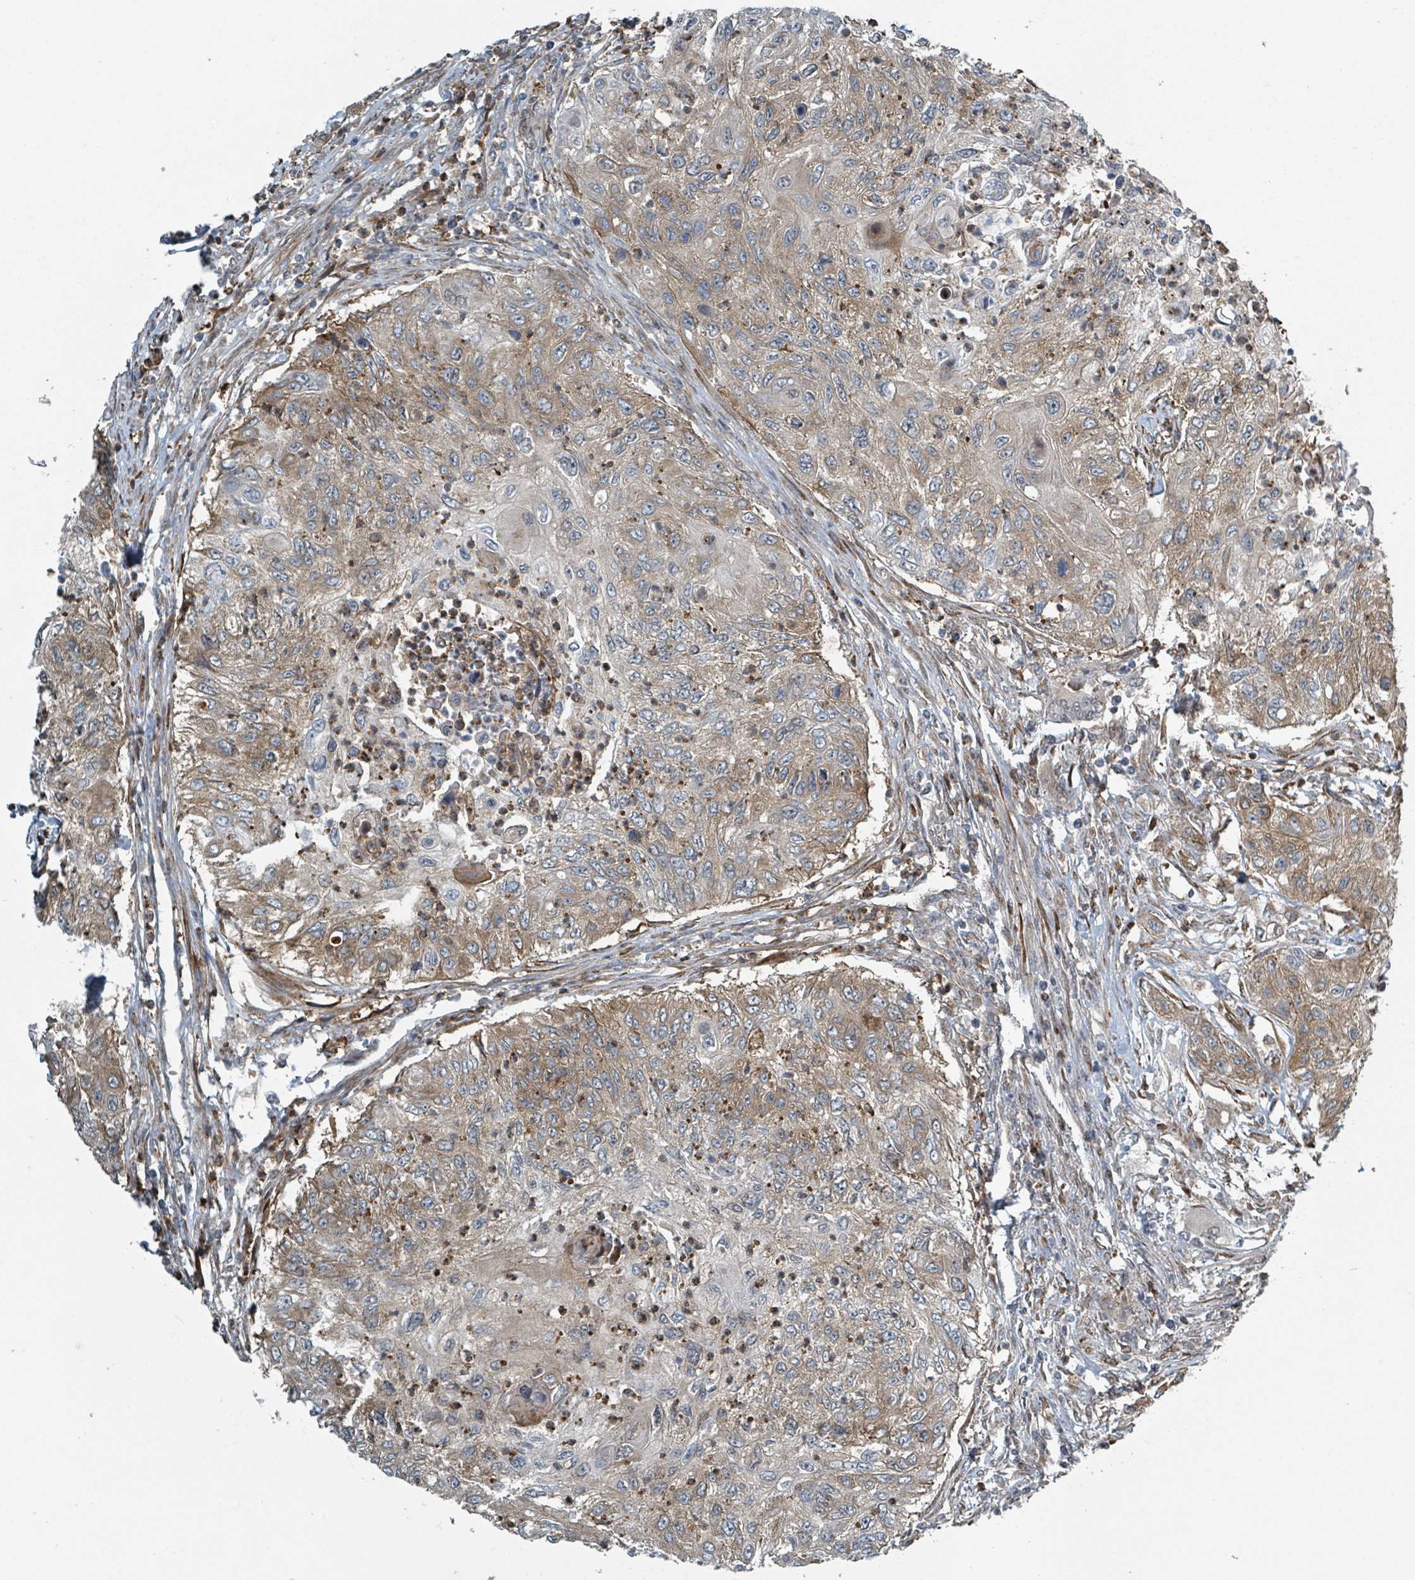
{"staining": {"intensity": "moderate", "quantity": ">75%", "location": "cytoplasmic/membranous"}, "tissue": "urothelial cancer", "cell_type": "Tumor cells", "image_type": "cancer", "snomed": [{"axis": "morphology", "description": "Urothelial carcinoma, High grade"}, {"axis": "topography", "description": "Urinary bladder"}], "caption": "High-grade urothelial carcinoma tissue reveals moderate cytoplasmic/membranous positivity in approximately >75% of tumor cells", "gene": "RHPN2", "patient": {"sex": "female", "age": 60}}